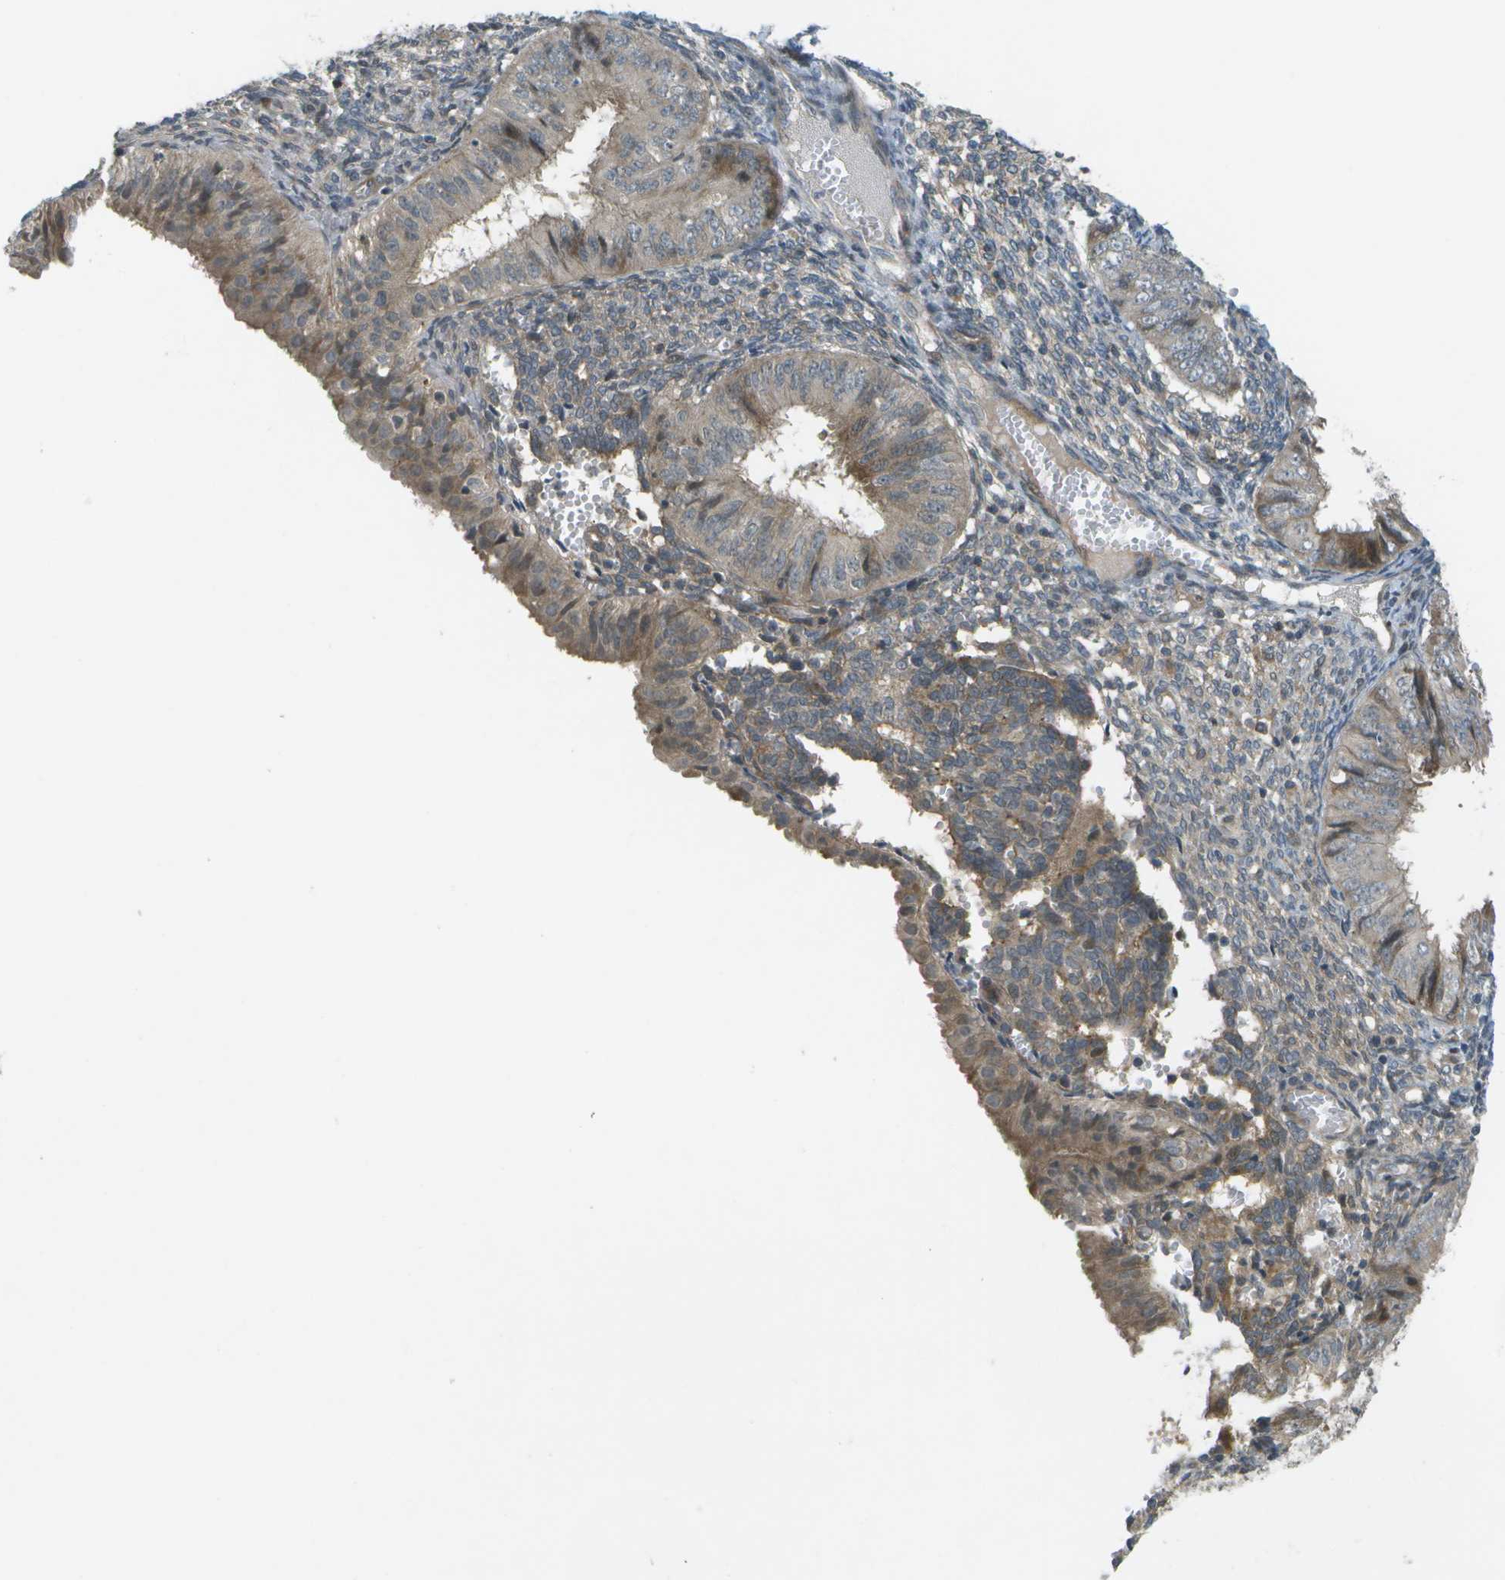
{"staining": {"intensity": "negative", "quantity": "none", "location": "none"}, "tissue": "endometrial cancer", "cell_type": "Tumor cells", "image_type": "cancer", "snomed": [{"axis": "morphology", "description": "Normal tissue, NOS"}, {"axis": "morphology", "description": "Adenocarcinoma, NOS"}, {"axis": "topography", "description": "Endometrium"}], "caption": "Micrograph shows no significant protein staining in tumor cells of adenocarcinoma (endometrial).", "gene": "WNK2", "patient": {"sex": "female", "age": 53}}